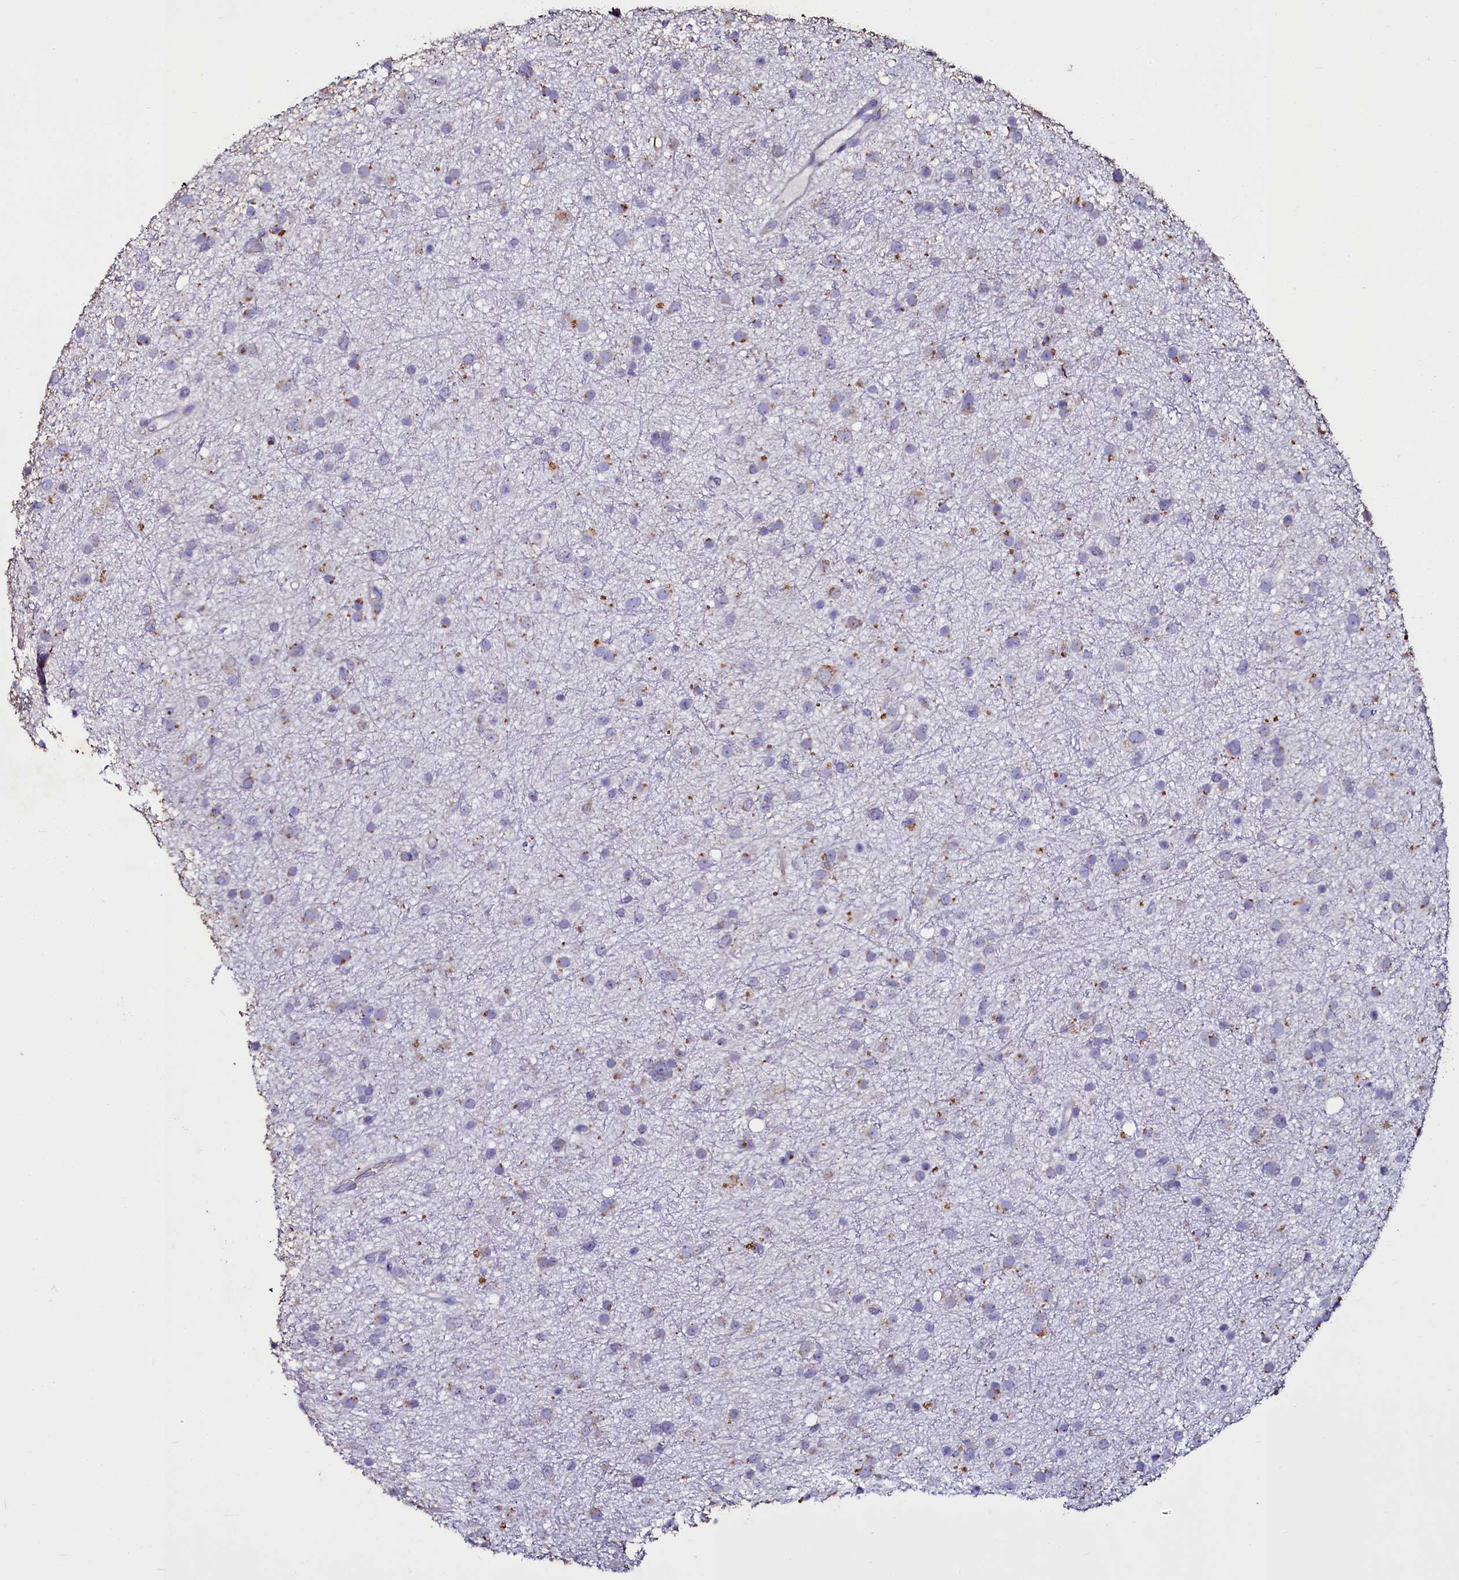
{"staining": {"intensity": "negative", "quantity": "none", "location": "none"}, "tissue": "glioma", "cell_type": "Tumor cells", "image_type": "cancer", "snomed": [{"axis": "morphology", "description": "Glioma, malignant, Low grade"}, {"axis": "topography", "description": "Cerebral cortex"}], "caption": "This is a histopathology image of IHC staining of glioma, which shows no positivity in tumor cells.", "gene": "SELENOT", "patient": {"sex": "female", "age": 39}}